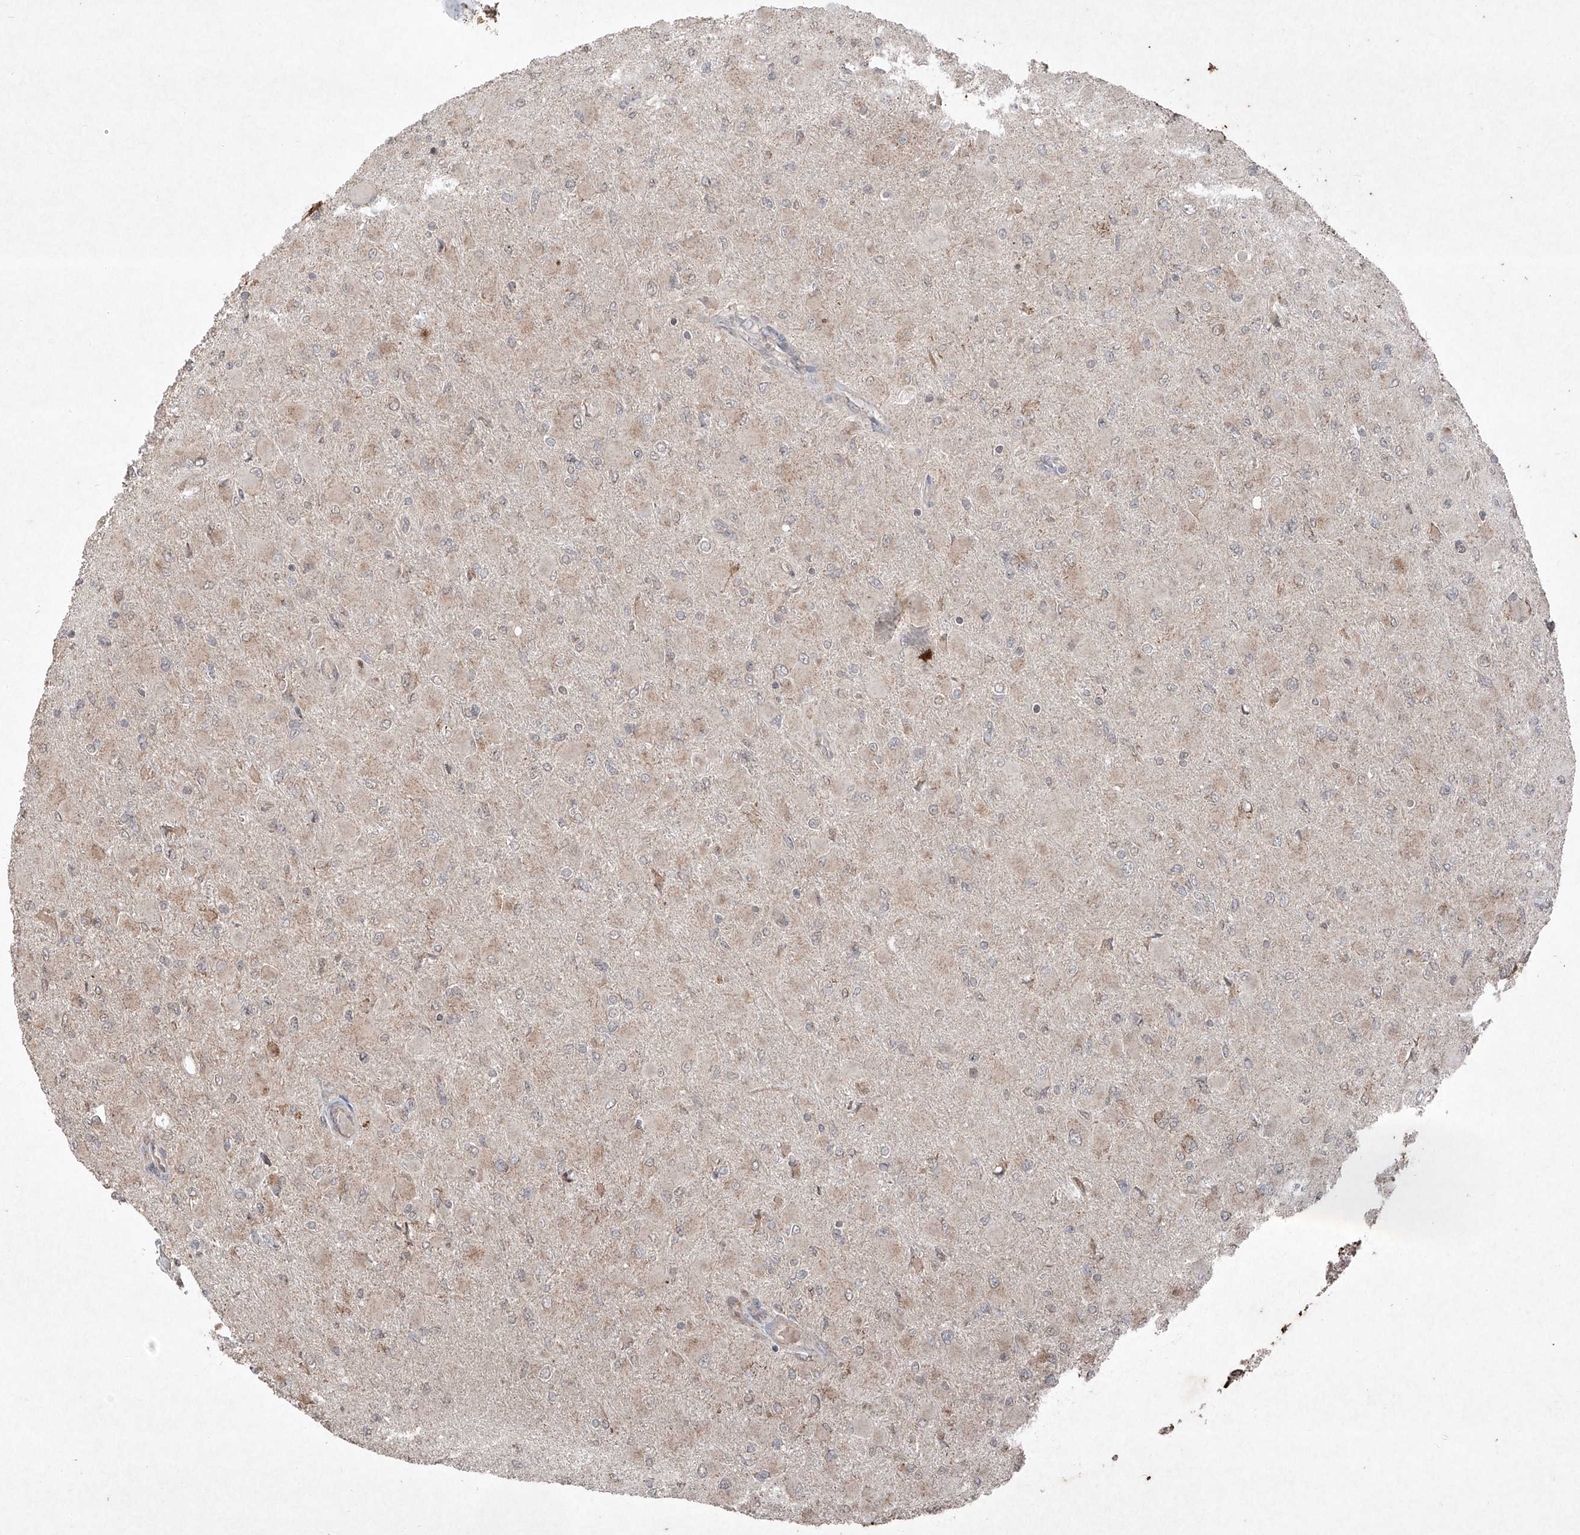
{"staining": {"intensity": "weak", "quantity": "<25%", "location": "cytoplasmic/membranous"}, "tissue": "glioma", "cell_type": "Tumor cells", "image_type": "cancer", "snomed": [{"axis": "morphology", "description": "Glioma, malignant, High grade"}, {"axis": "topography", "description": "Cerebral cortex"}], "caption": "Protein analysis of malignant high-grade glioma reveals no significant staining in tumor cells. The staining was performed using DAB to visualize the protein expression in brown, while the nuclei were stained in blue with hematoxylin (Magnification: 20x).", "gene": "ABCD3", "patient": {"sex": "female", "age": 36}}